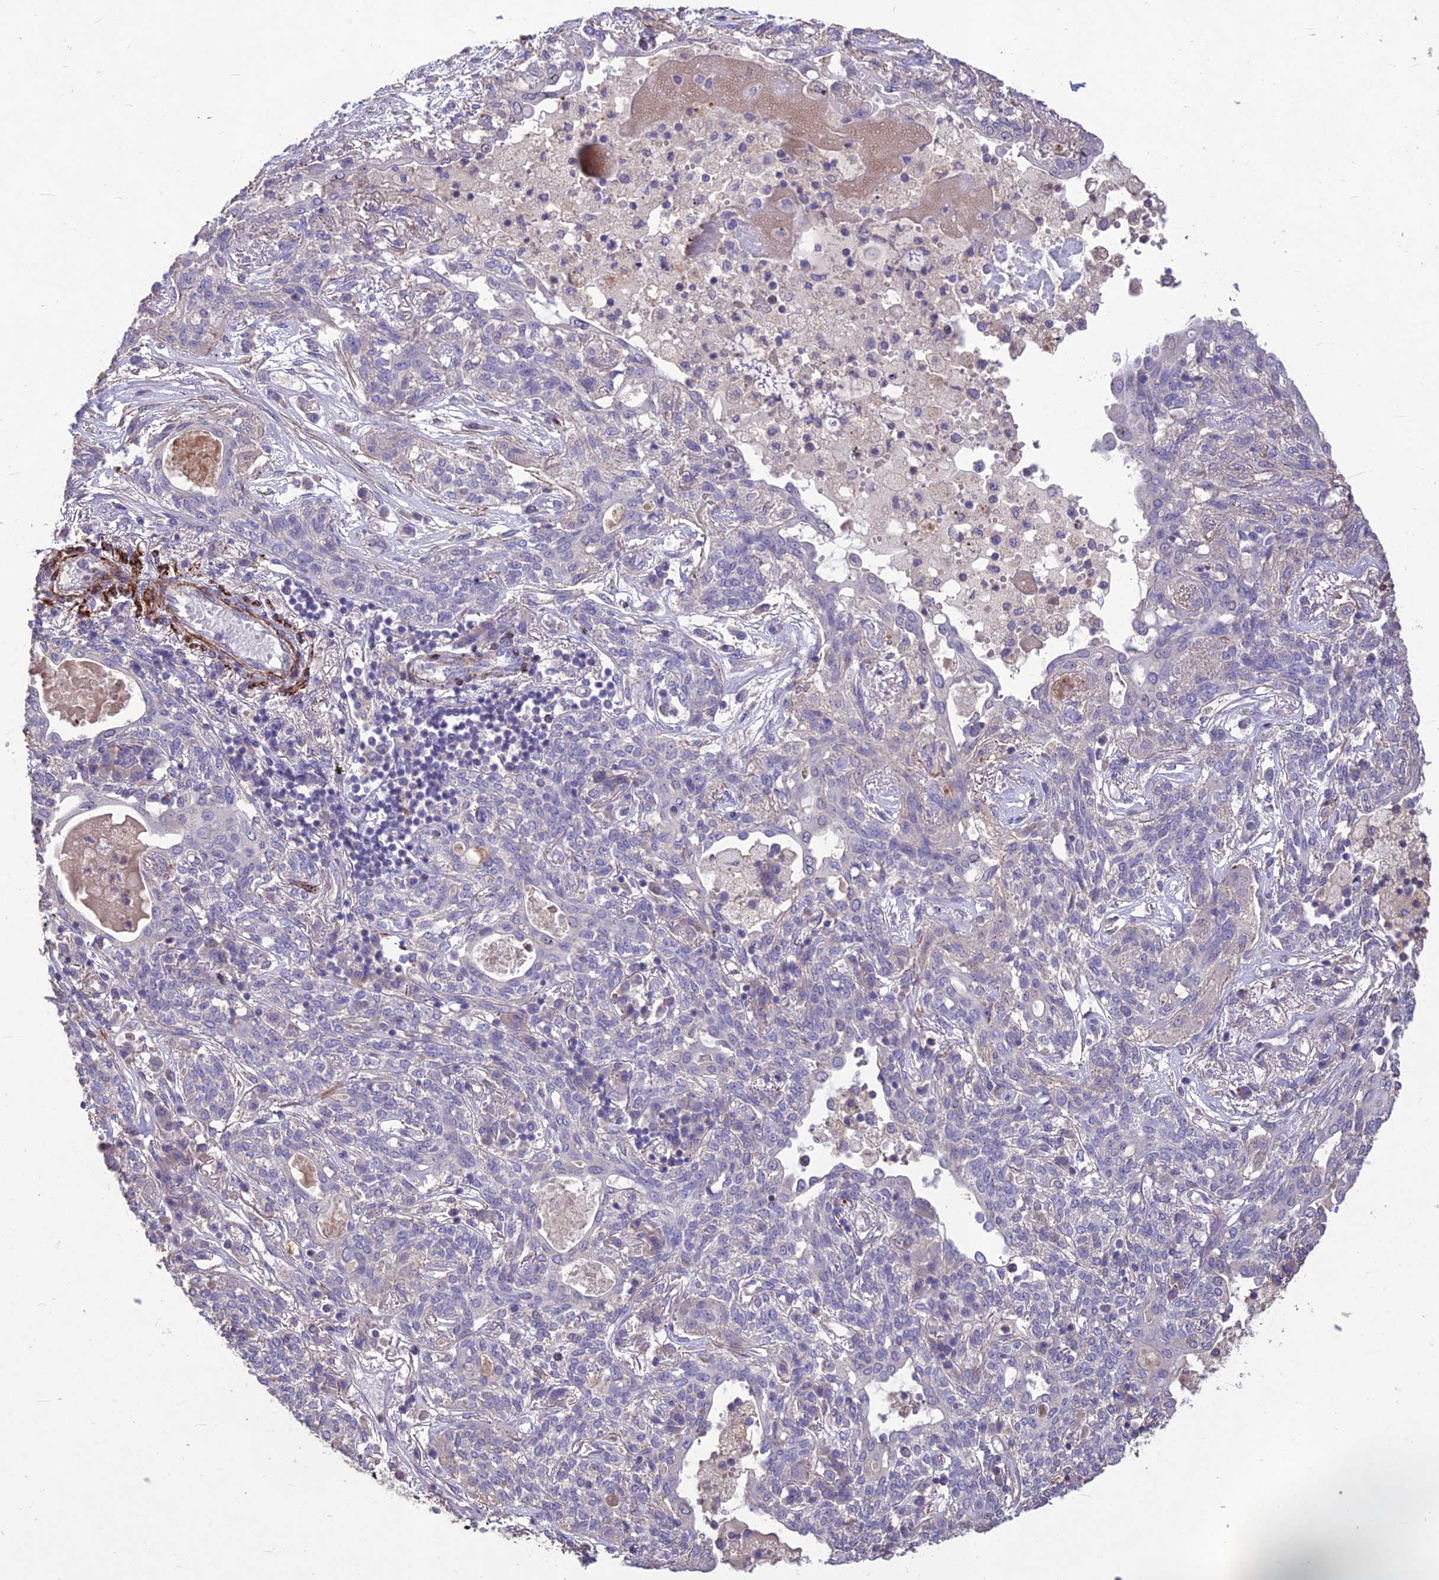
{"staining": {"intensity": "negative", "quantity": "none", "location": "none"}, "tissue": "lung cancer", "cell_type": "Tumor cells", "image_type": "cancer", "snomed": [{"axis": "morphology", "description": "Squamous cell carcinoma, NOS"}, {"axis": "topography", "description": "Lung"}], "caption": "This is a photomicrograph of immunohistochemistry (IHC) staining of lung squamous cell carcinoma, which shows no staining in tumor cells.", "gene": "CLUH", "patient": {"sex": "female", "age": 70}}